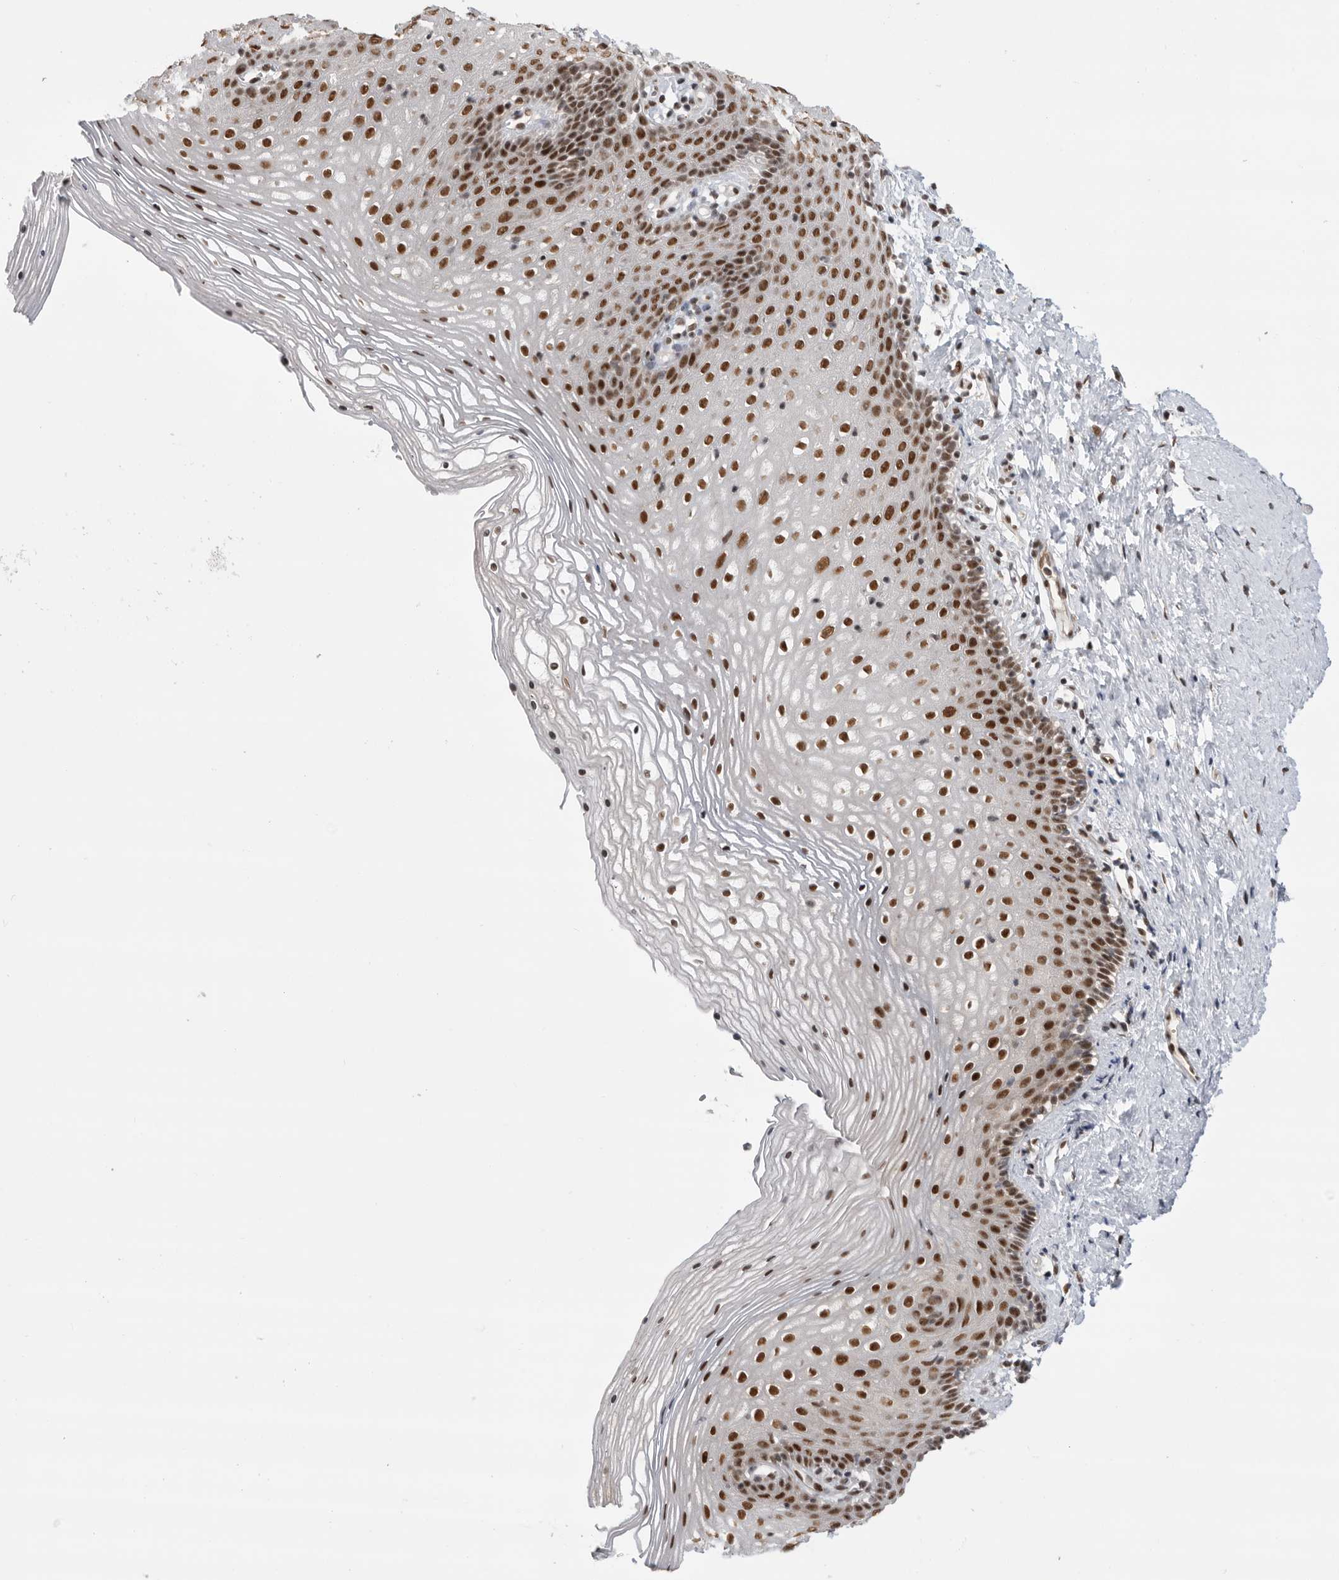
{"staining": {"intensity": "strong", "quantity": ">75%", "location": "nuclear"}, "tissue": "vagina", "cell_type": "Squamous epithelial cells", "image_type": "normal", "snomed": [{"axis": "morphology", "description": "Normal tissue, NOS"}, {"axis": "topography", "description": "Vagina"}], "caption": "Protein expression by immunohistochemistry shows strong nuclear staining in approximately >75% of squamous epithelial cells in unremarkable vagina.", "gene": "ZNF830", "patient": {"sex": "female", "age": 32}}